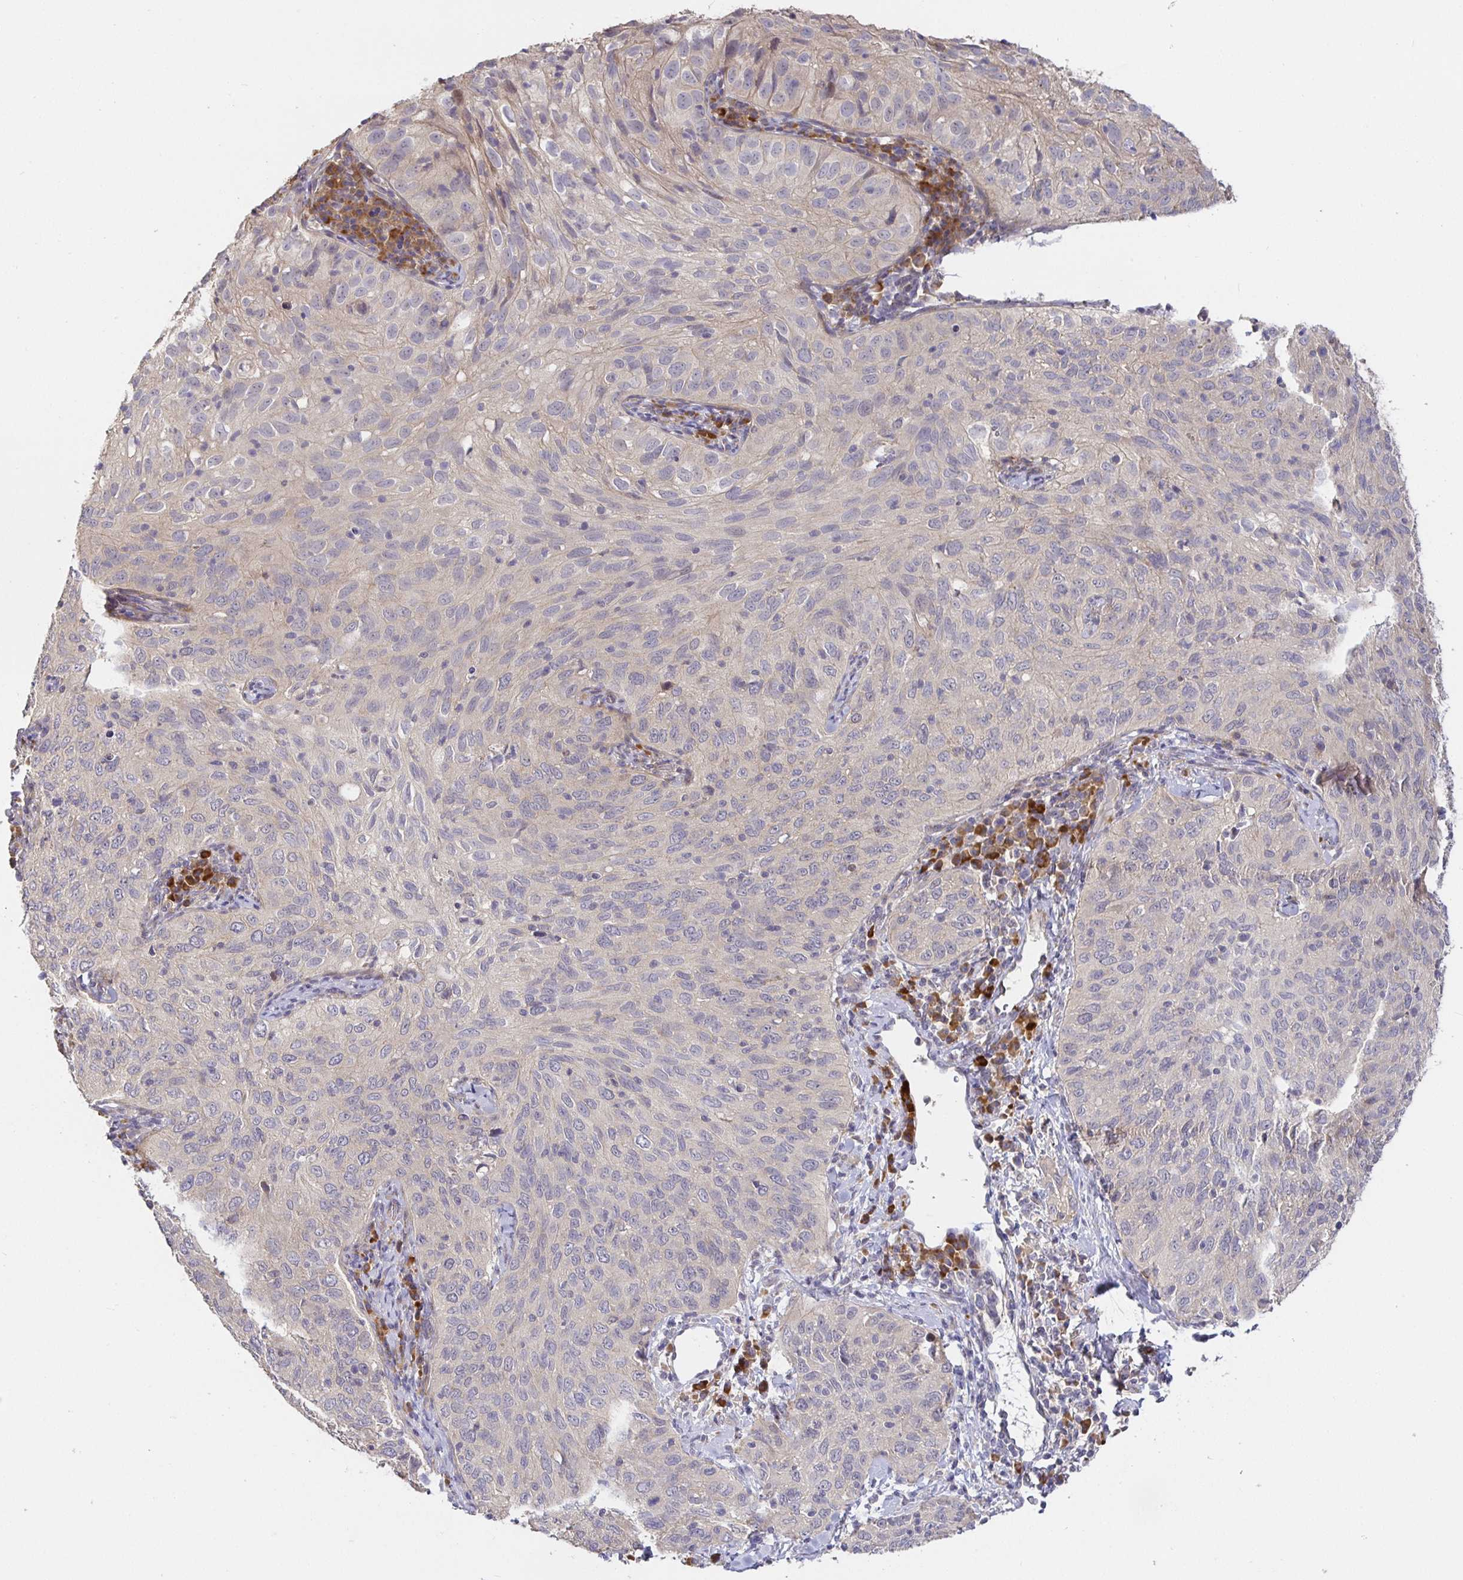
{"staining": {"intensity": "negative", "quantity": "none", "location": "none"}, "tissue": "cervical cancer", "cell_type": "Tumor cells", "image_type": "cancer", "snomed": [{"axis": "morphology", "description": "Squamous cell carcinoma, NOS"}, {"axis": "topography", "description": "Cervix"}], "caption": "IHC histopathology image of neoplastic tissue: human cervical cancer (squamous cell carcinoma) stained with DAB shows no significant protein positivity in tumor cells.", "gene": "ZDHHC11", "patient": {"sex": "female", "age": 52}}